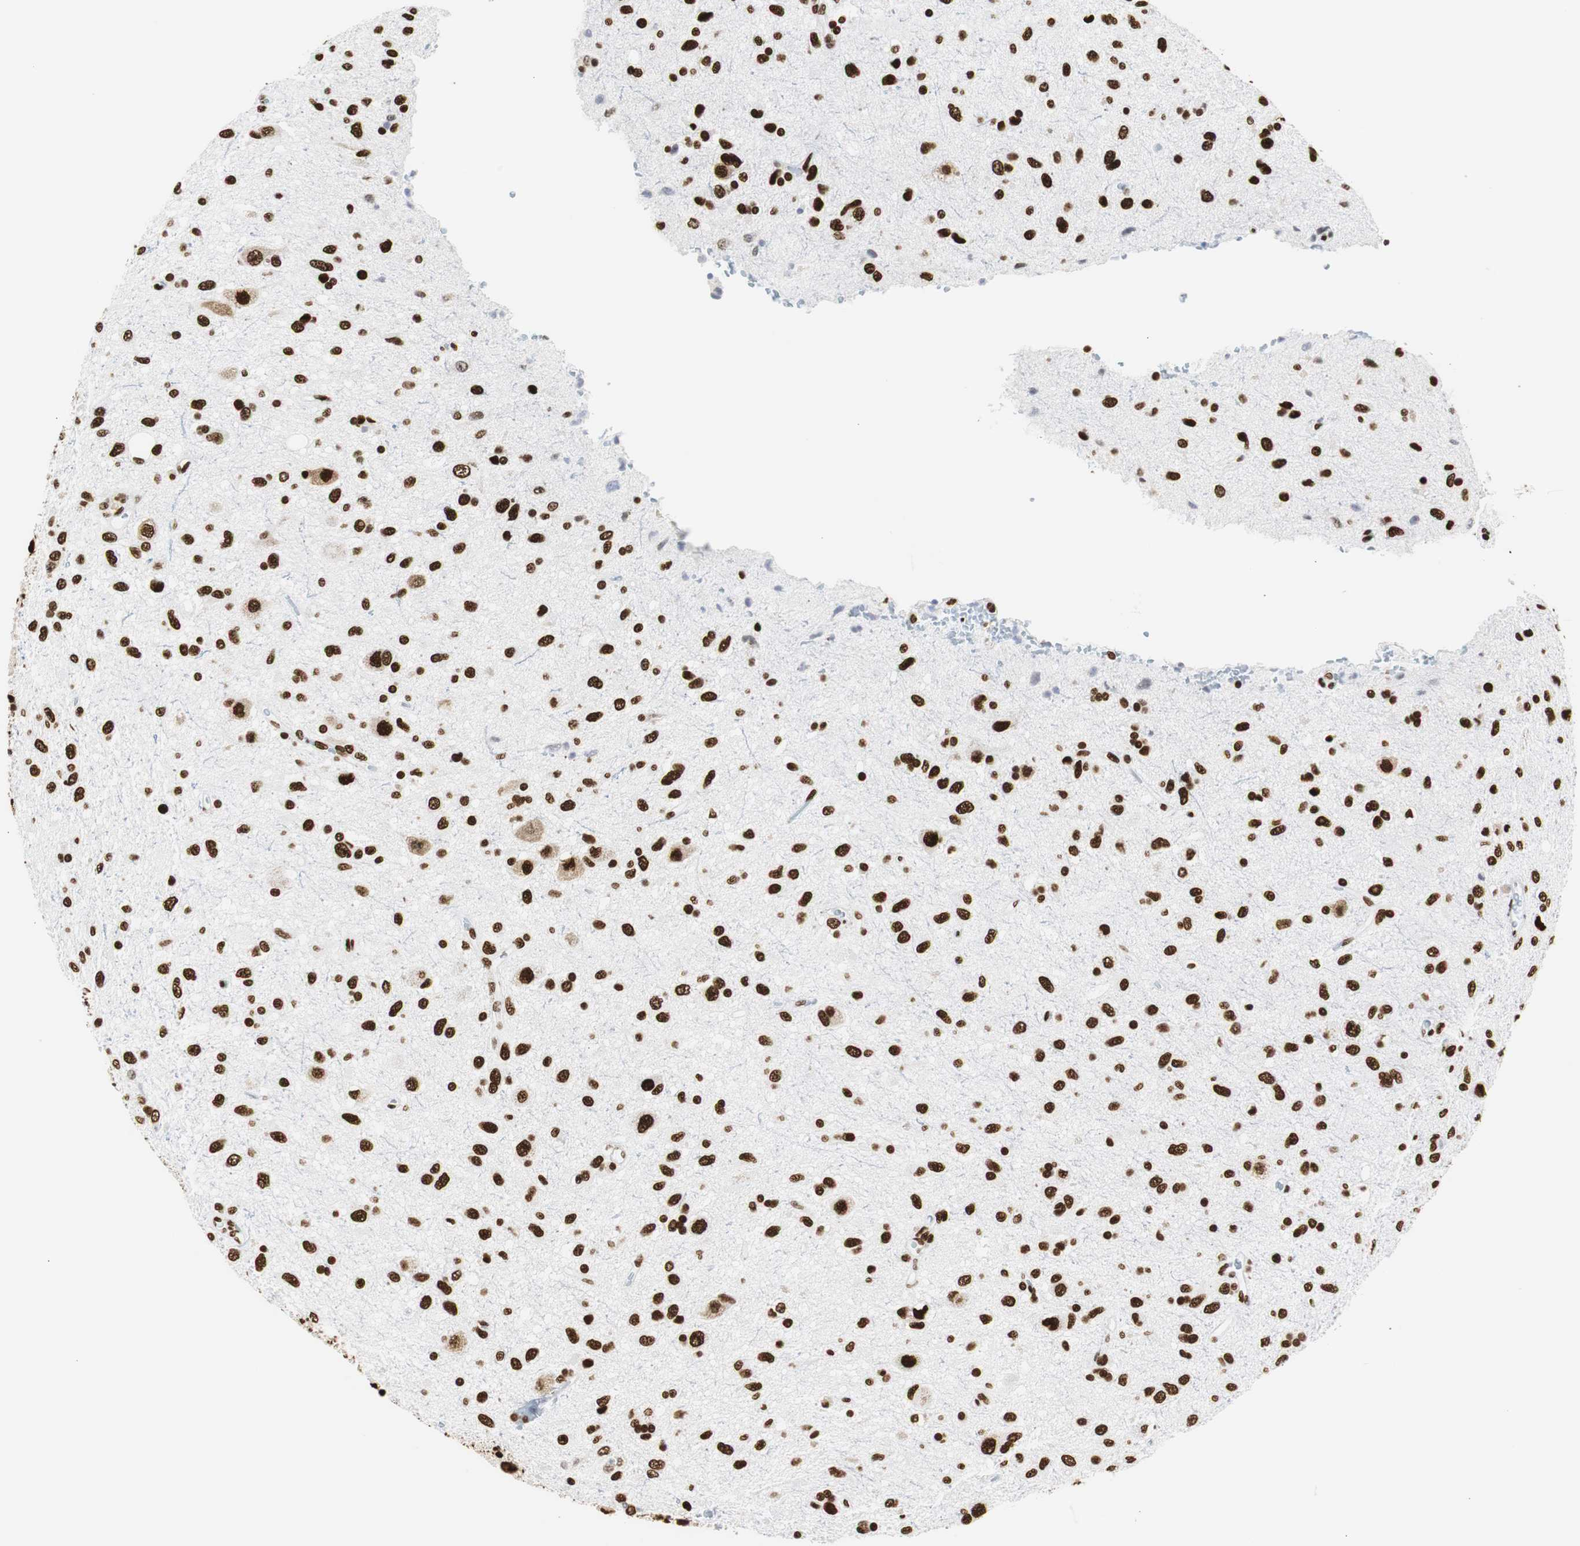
{"staining": {"intensity": "strong", "quantity": ">75%", "location": "nuclear"}, "tissue": "glioma", "cell_type": "Tumor cells", "image_type": "cancer", "snomed": [{"axis": "morphology", "description": "Glioma, malignant, Low grade"}, {"axis": "topography", "description": "Brain"}], "caption": "Human glioma stained with a protein marker reveals strong staining in tumor cells.", "gene": "HNRNPH2", "patient": {"sex": "male", "age": 77}}